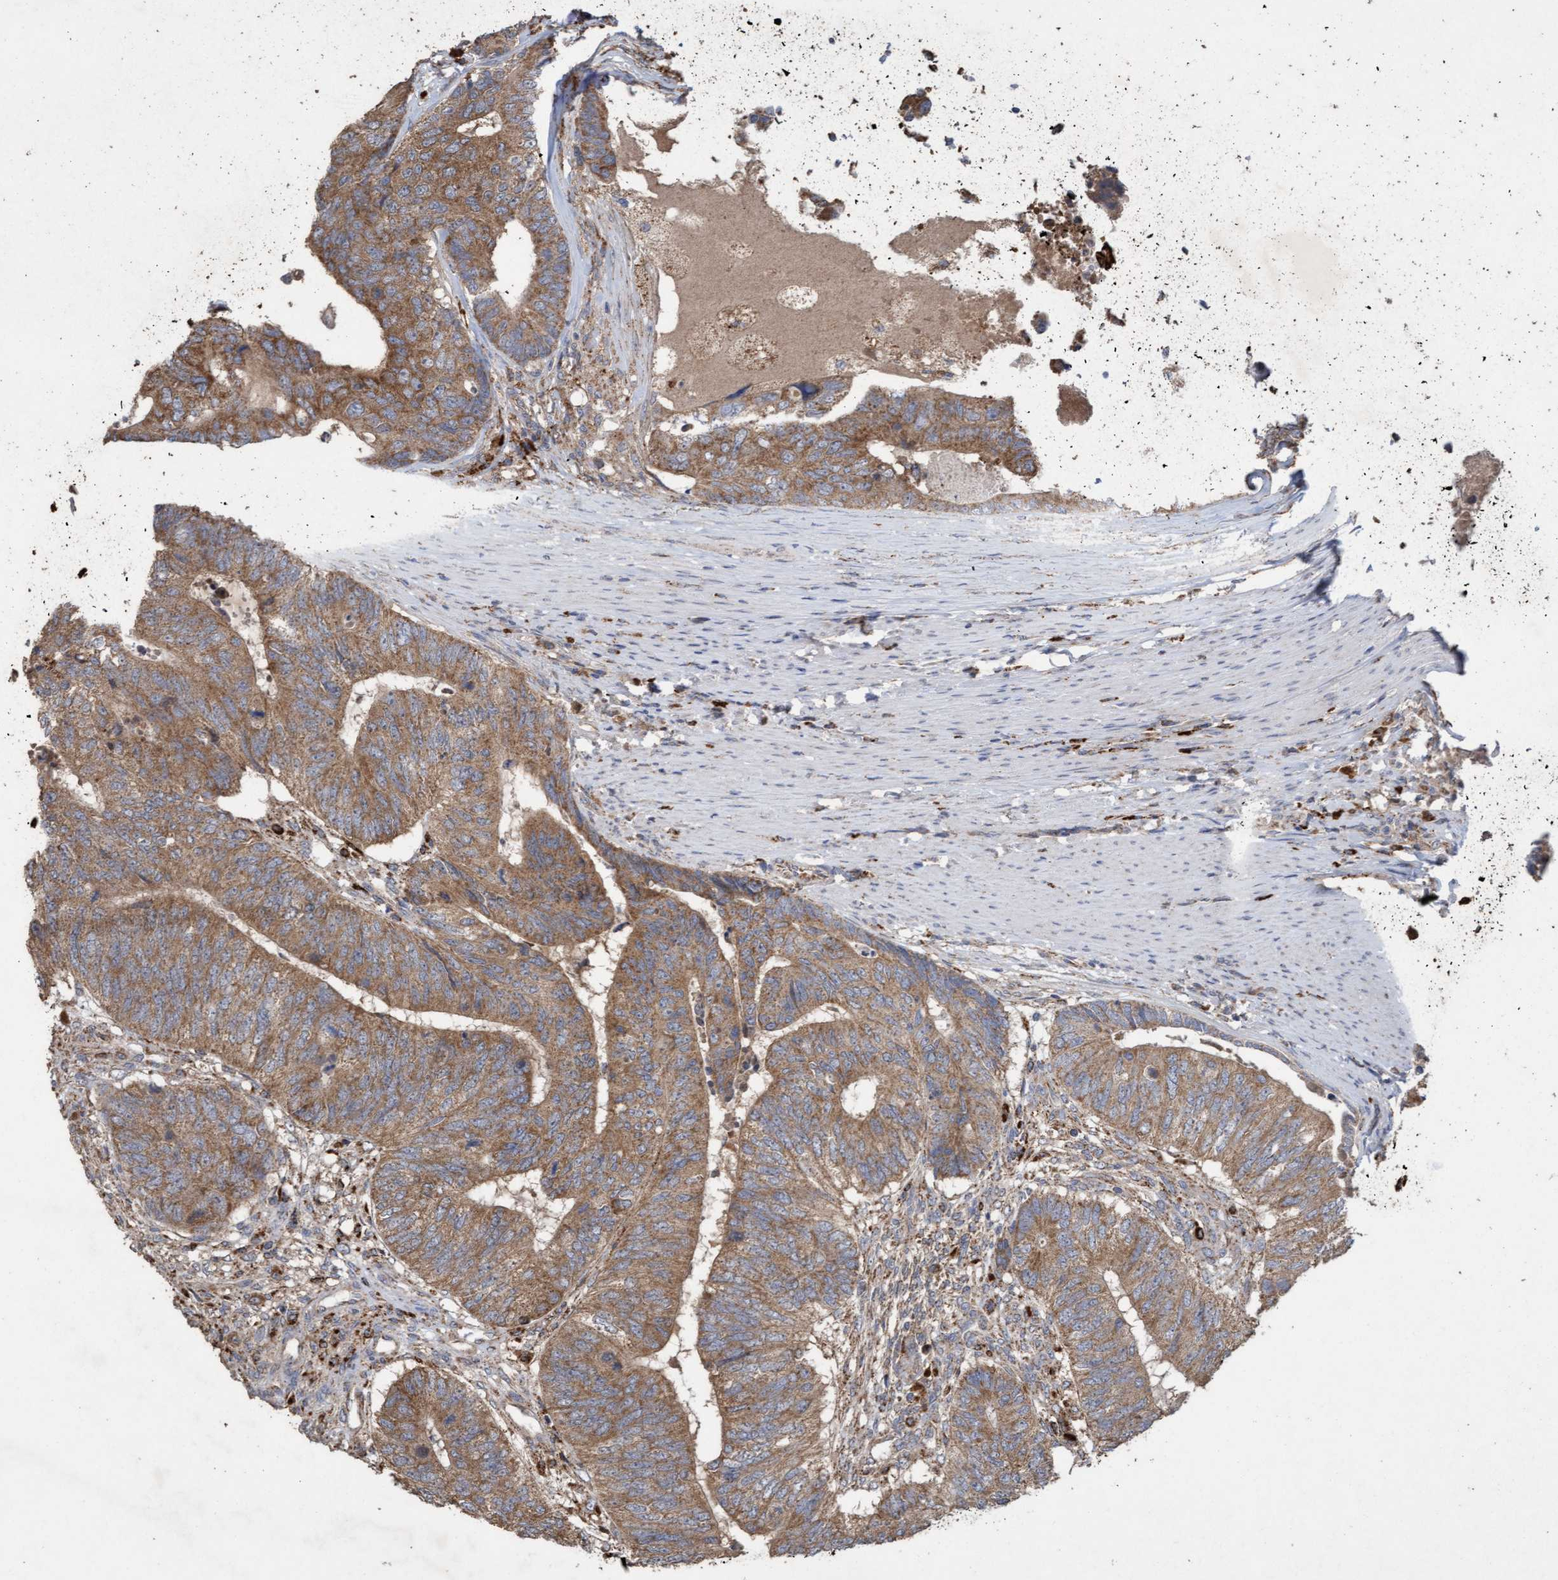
{"staining": {"intensity": "moderate", "quantity": ">75%", "location": "cytoplasmic/membranous"}, "tissue": "colorectal cancer", "cell_type": "Tumor cells", "image_type": "cancer", "snomed": [{"axis": "morphology", "description": "Adenocarcinoma, NOS"}, {"axis": "topography", "description": "Colon"}], "caption": "Protein staining displays moderate cytoplasmic/membranous expression in approximately >75% of tumor cells in colorectal cancer.", "gene": "ATPAF2", "patient": {"sex": "female", "age": 67}}